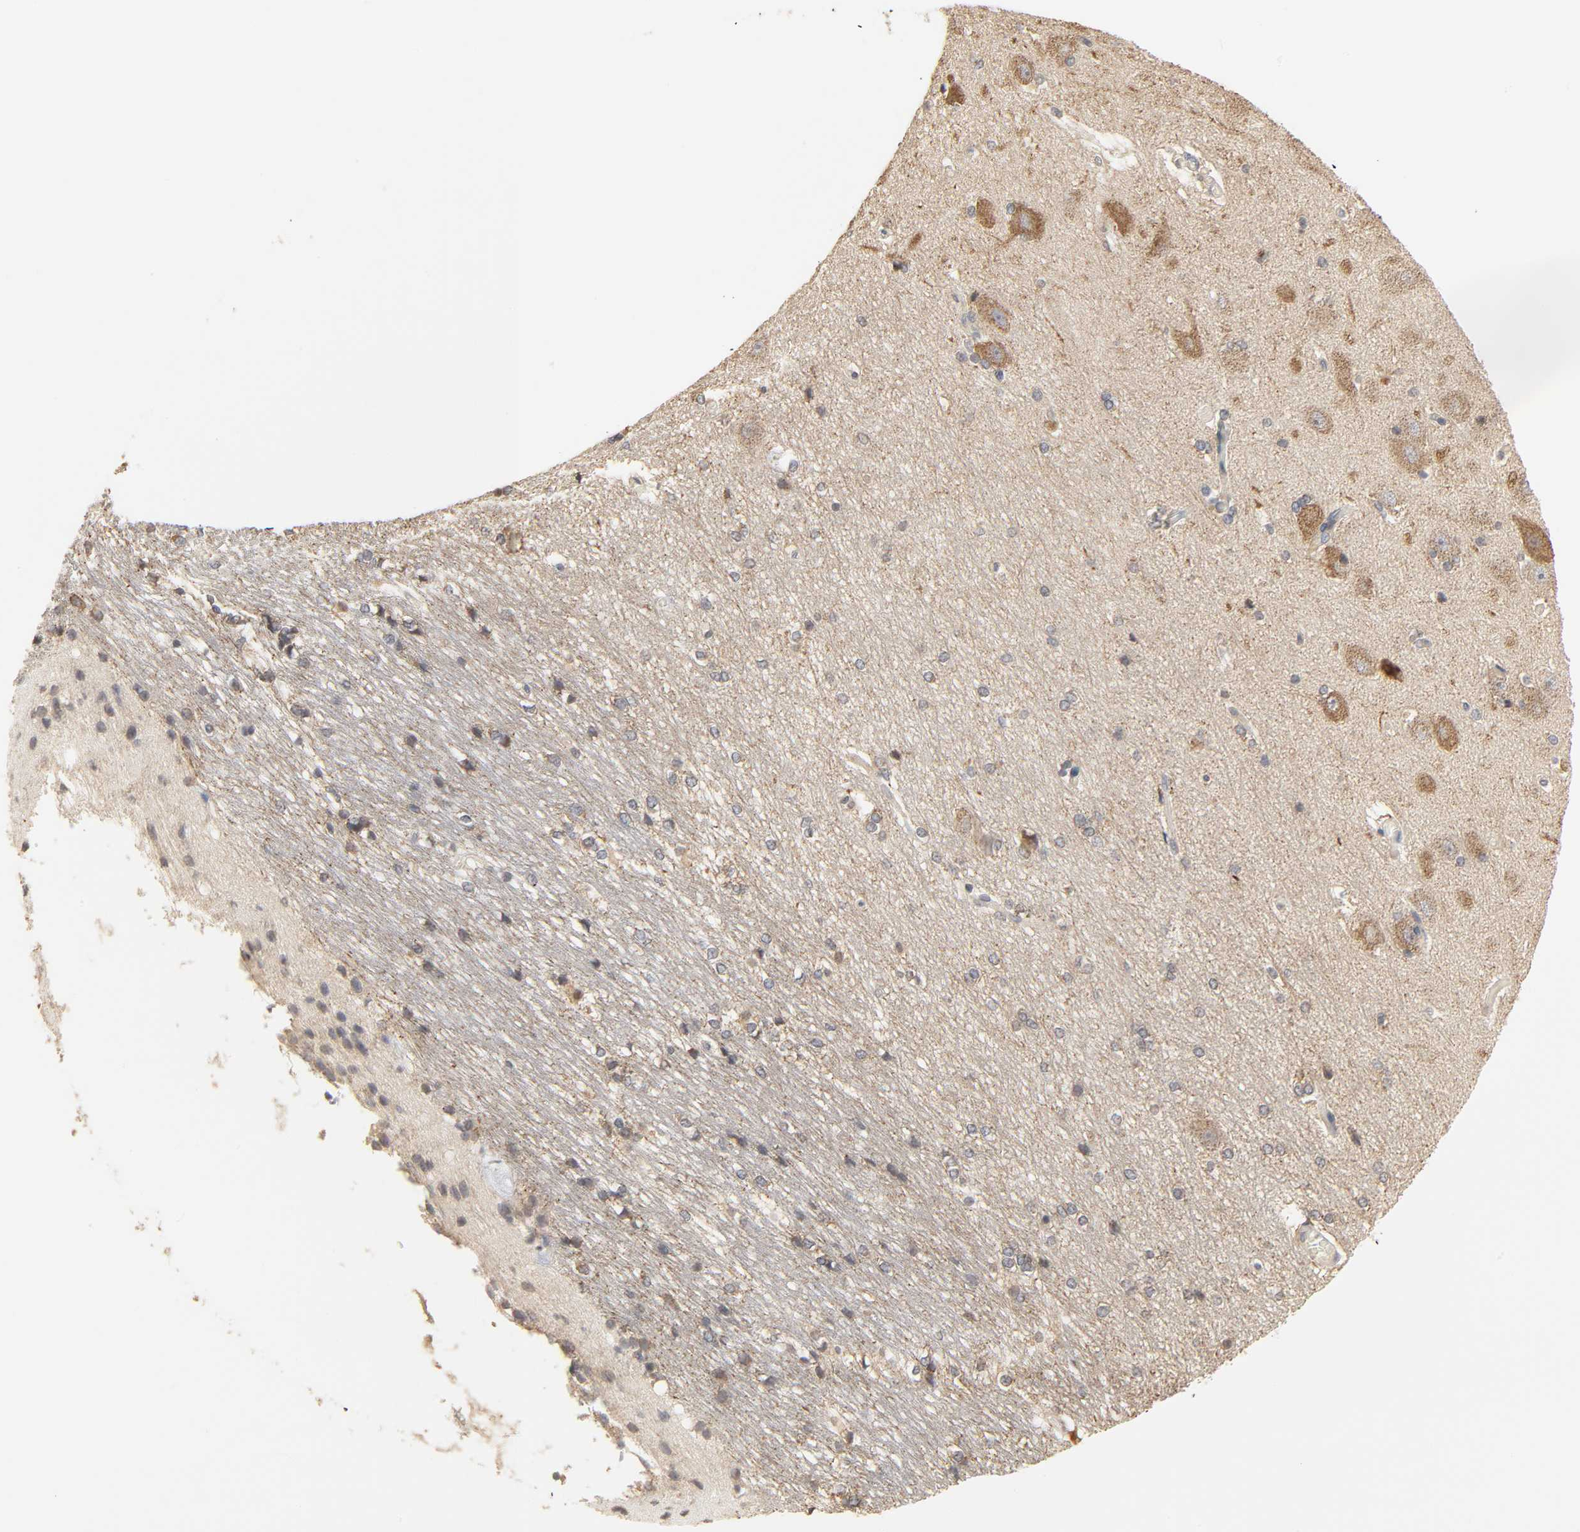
{"staining": {"intensity": "moderate", "quantity": "25%-75%", "location": "cytoplasmic/membranous"}, "tissue": "hippocampus", "cell_type": "Glial cells", "image_type": "normal", "snomed": [{"axis": "morphology", "description": "Normal tissue, NOS"}, {"axis": "topography", "description": "Hippocampus"}], "caption": "The photomicrograph reveals immunohistochemical staining of benign hippocampus. There is moderate cytoplasmic/membranous positivity is identified in about 25%-75% of glial cells.", "gene": "CLEC4E", "patient": {"sex": "female", "age": 19}}